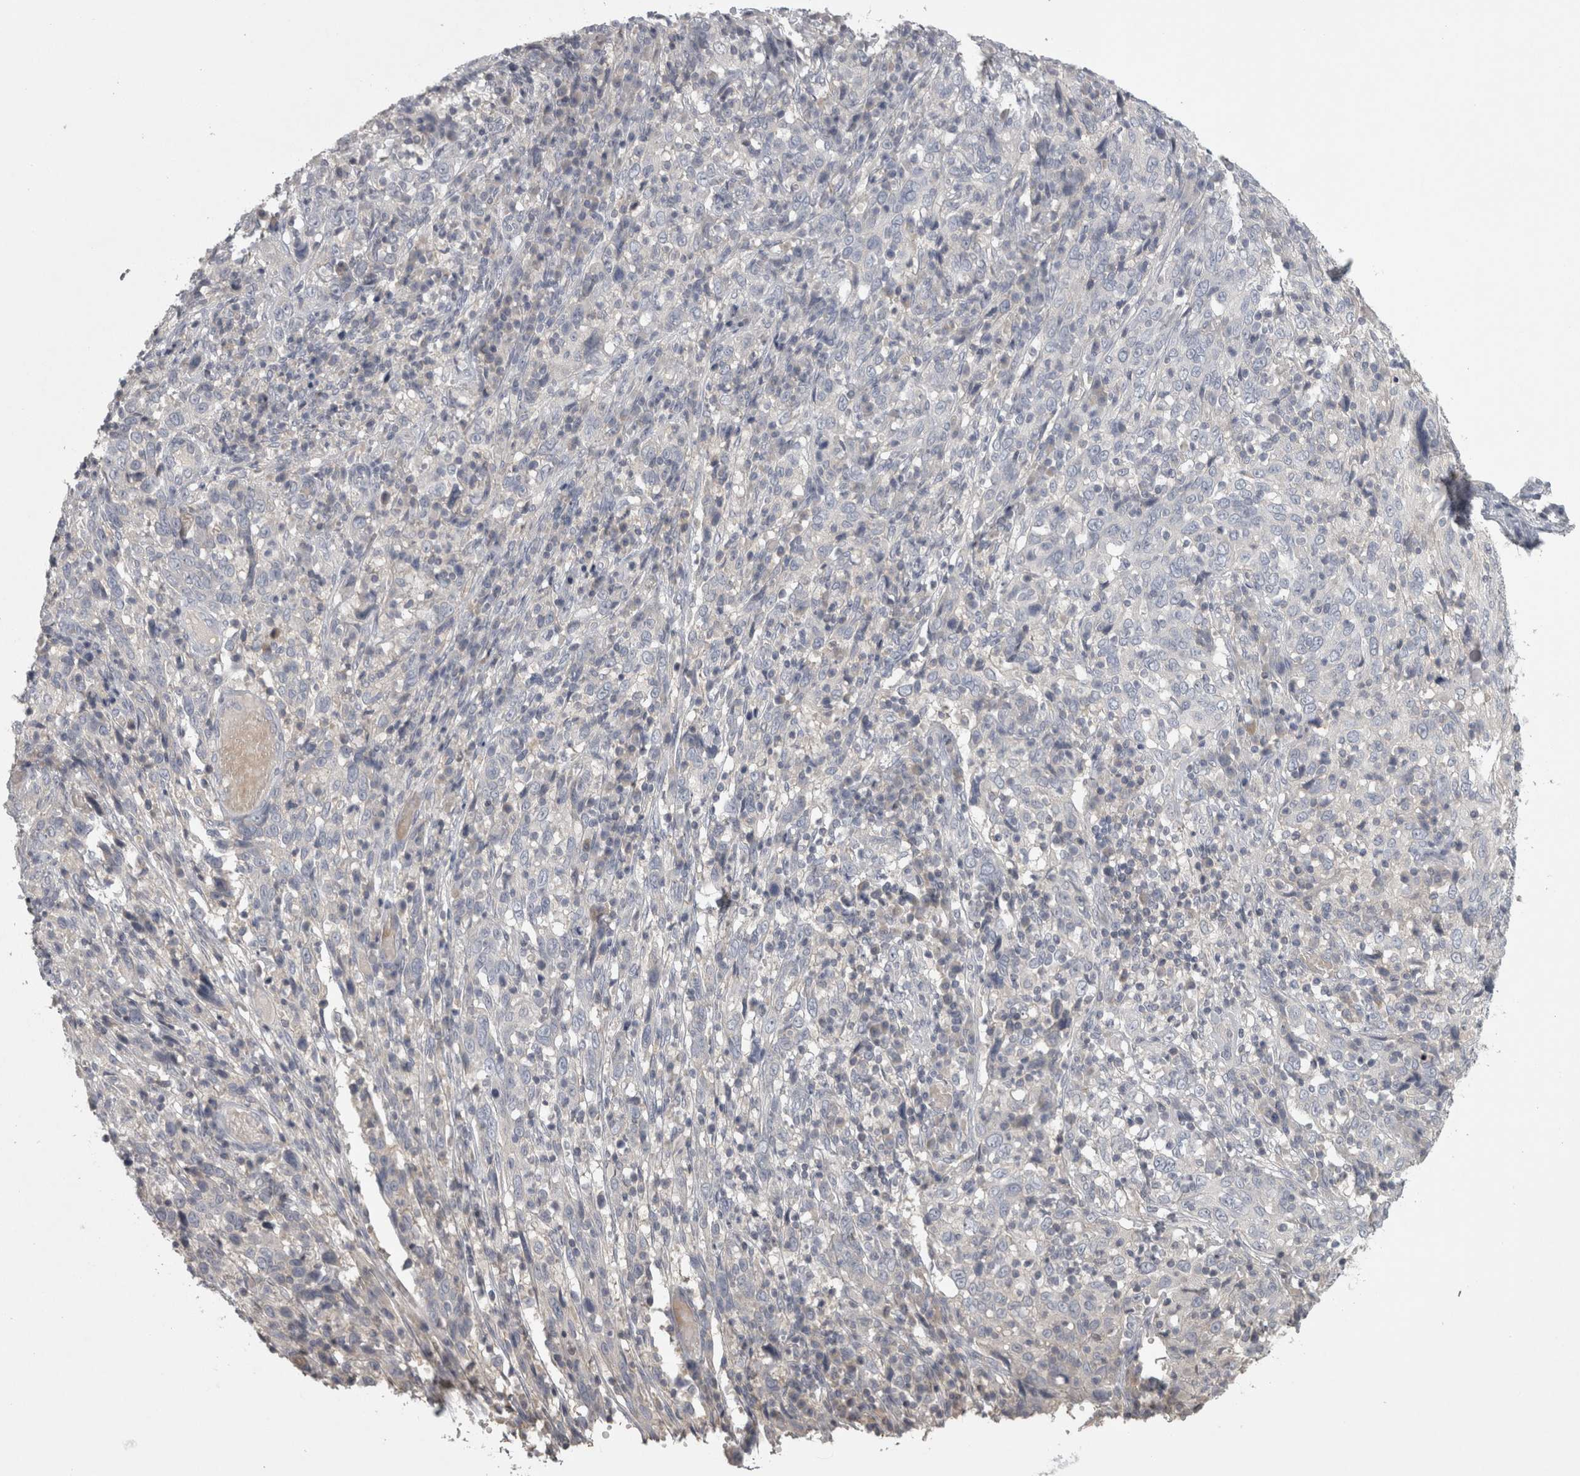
{"staining": {"intensity": "negative", "quantity": "none", "location": "none"}, "tissue": "cervical cancer", "cell_type": "Tumor cells", "image_type": "cancer", "snomed": [{"axis": "morphology", "description": "Squamous cell carcinoma, NOS"}, {"axis": "topography", "description": "Cervix"}], "caption": "IHC of cervical cancer displays no positivity in tumor cells.", "gene": "ENPP7", "patient": {"sex": "female", "age": 46}}